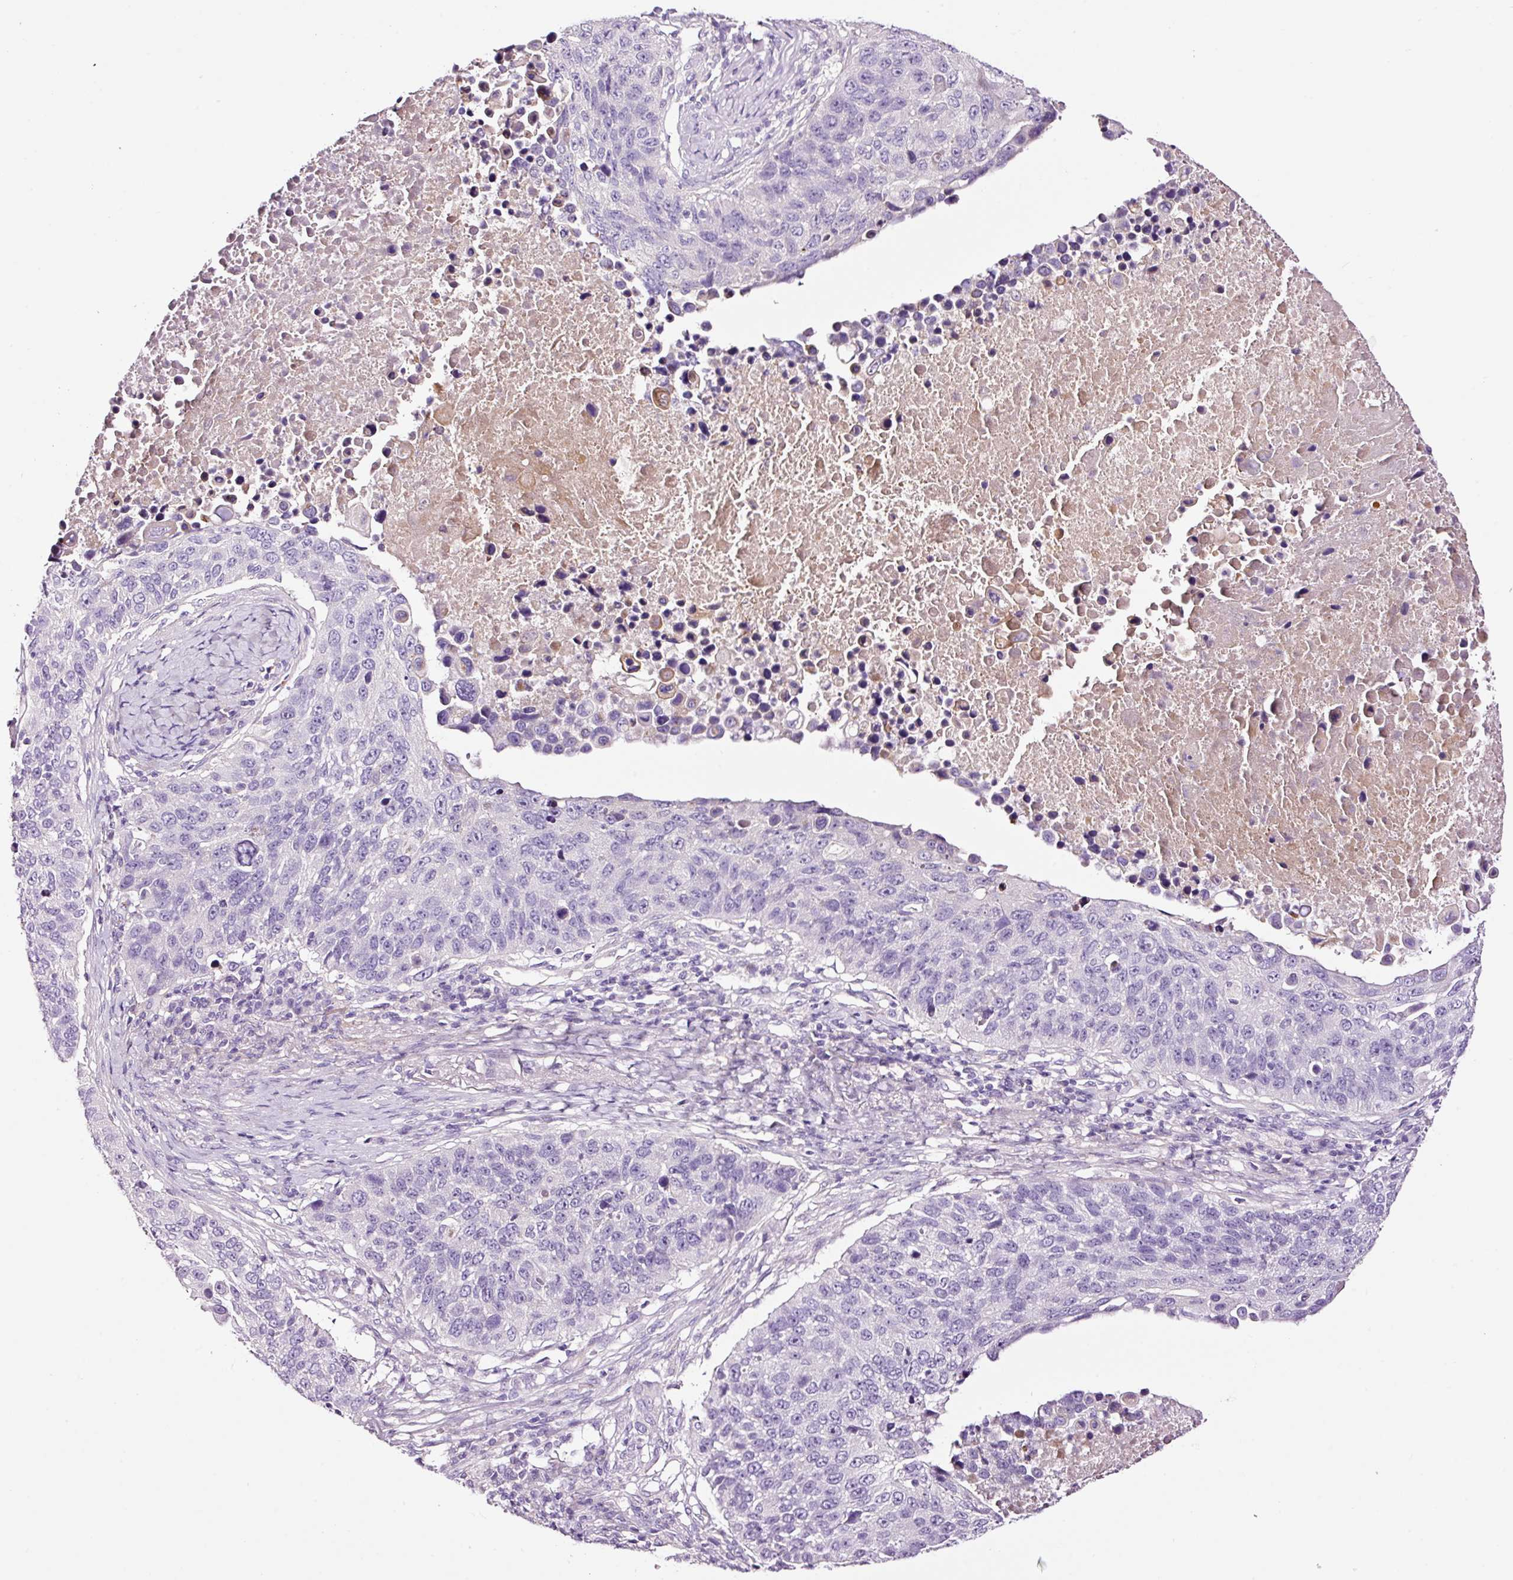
{"staining": {"intensity": "negative", "quantity": "none", "location": "none"}, "tissue": "lung cancer", "cell_type": "Tumor cells", "image_type": "cancer", "snomed": [{"axis": "morphology", "description": "Normal tissue, NOS"}, {"axis": "morphology", "description": "Squamous cell carcinoma, NOS"}, {"axis": "topography", "description": "Lymph node"}, {"axis": "topography", "description": "Lung"}], "caption": "Immunohistochemistry of human lung cancer (squamous cell carcinoma) exhibits no positivity in tumor cells.", "gene": "PAM", "patient": {"sex": "male", "age": 66}}